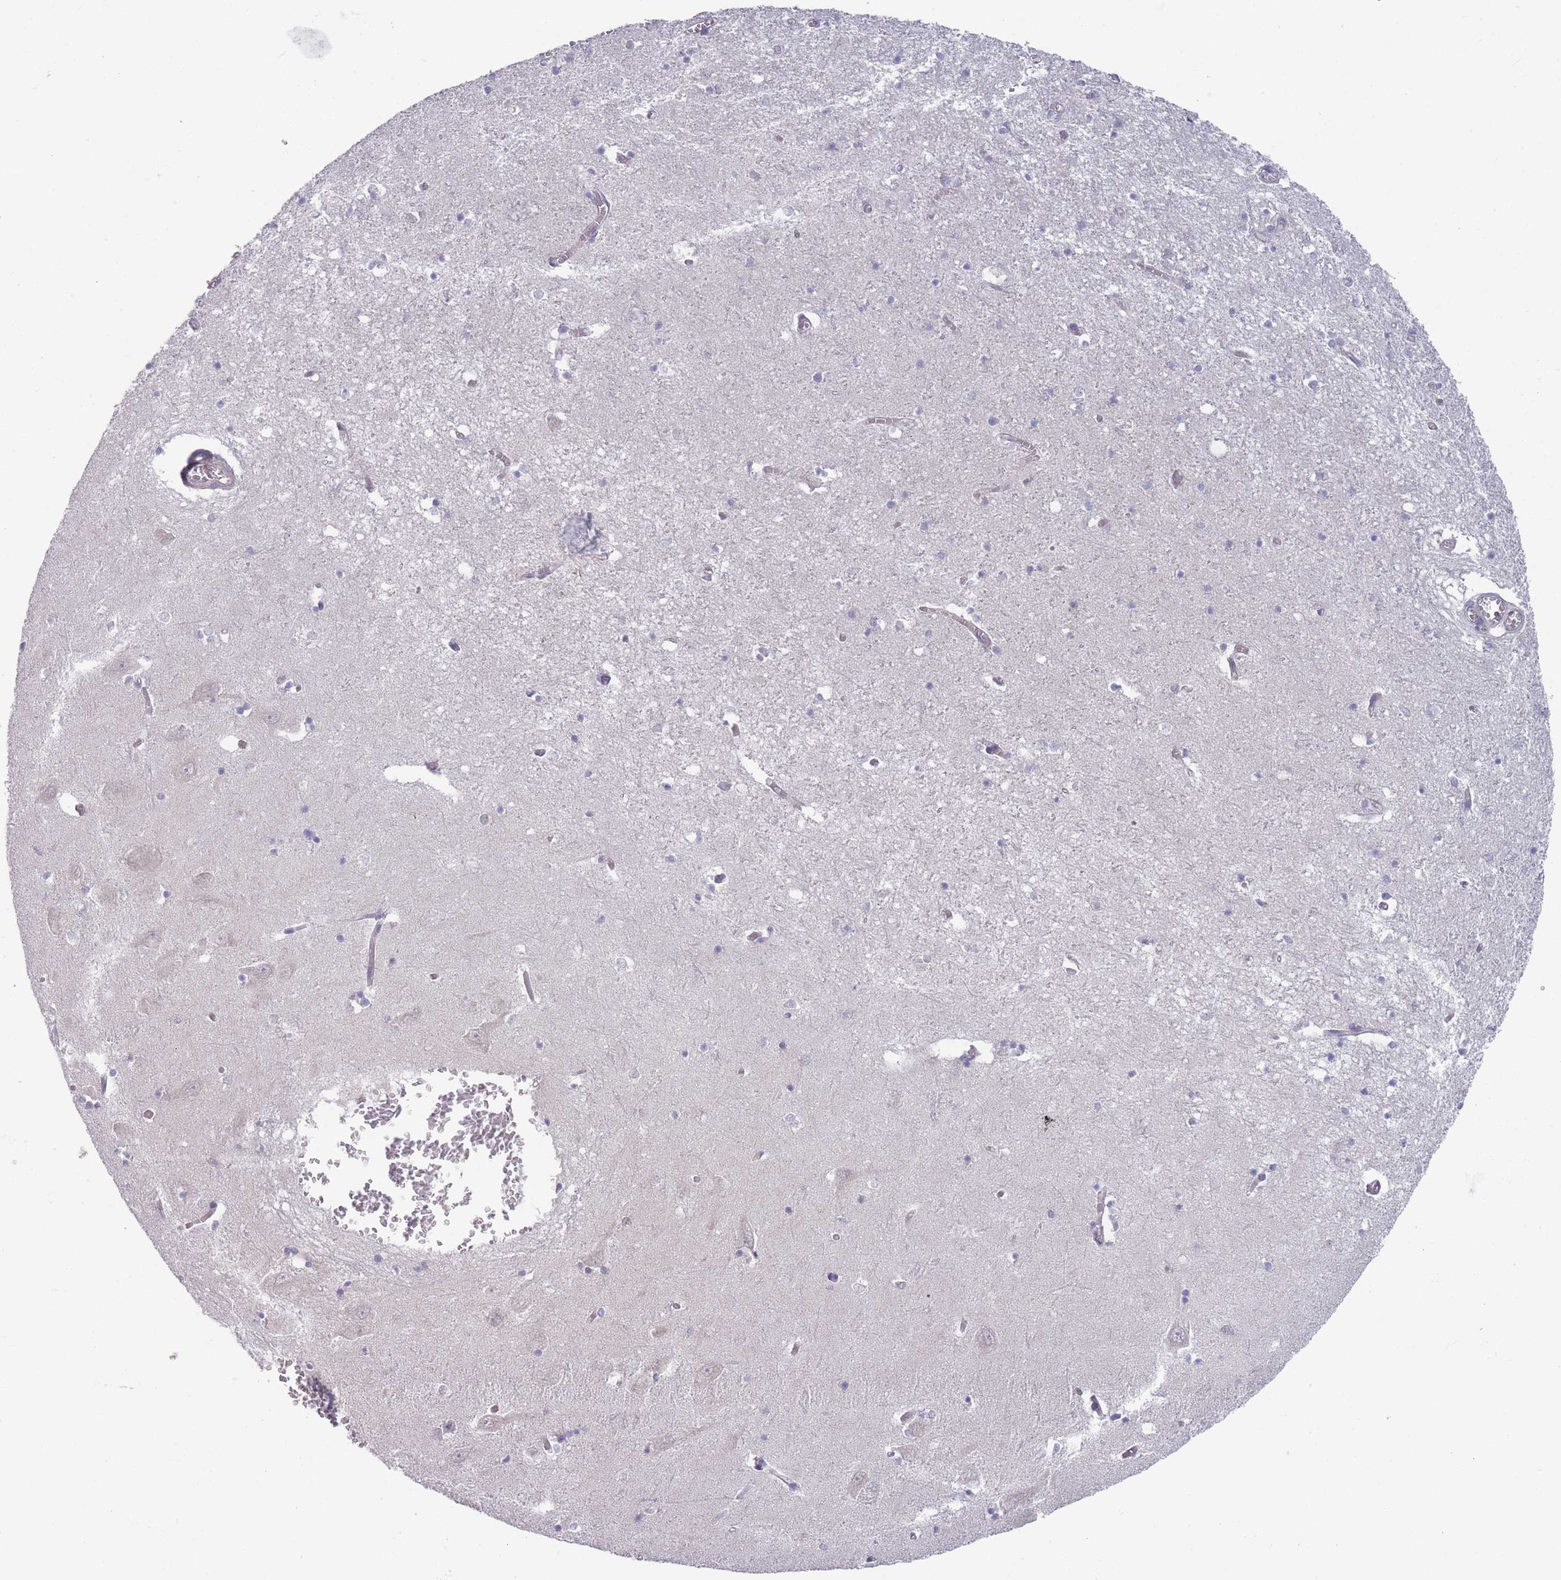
{"staining": {"intensity": "negative", "quantity": "none", "location": "none"}, "tissue": "hippocampus", "cell_type": "Glial cells", "image_type": "normal", "snomed": [{"axis": "morphology", "description": "Normal tissue, NOS"}, {"axis": "topography", "description": "Hippocampus"}], "caption": "Photomicrograph shows no protein expression in glial cells of benign hippocampus. Brightfield microscopy of immunohistochemistry stained with DAB (3,3'-diaminobenzidine) (brown) and hematoxylin (blue), captured at high magnification.", "gene": "VRK2", "patient": {"sex": "male", "age": 70}}